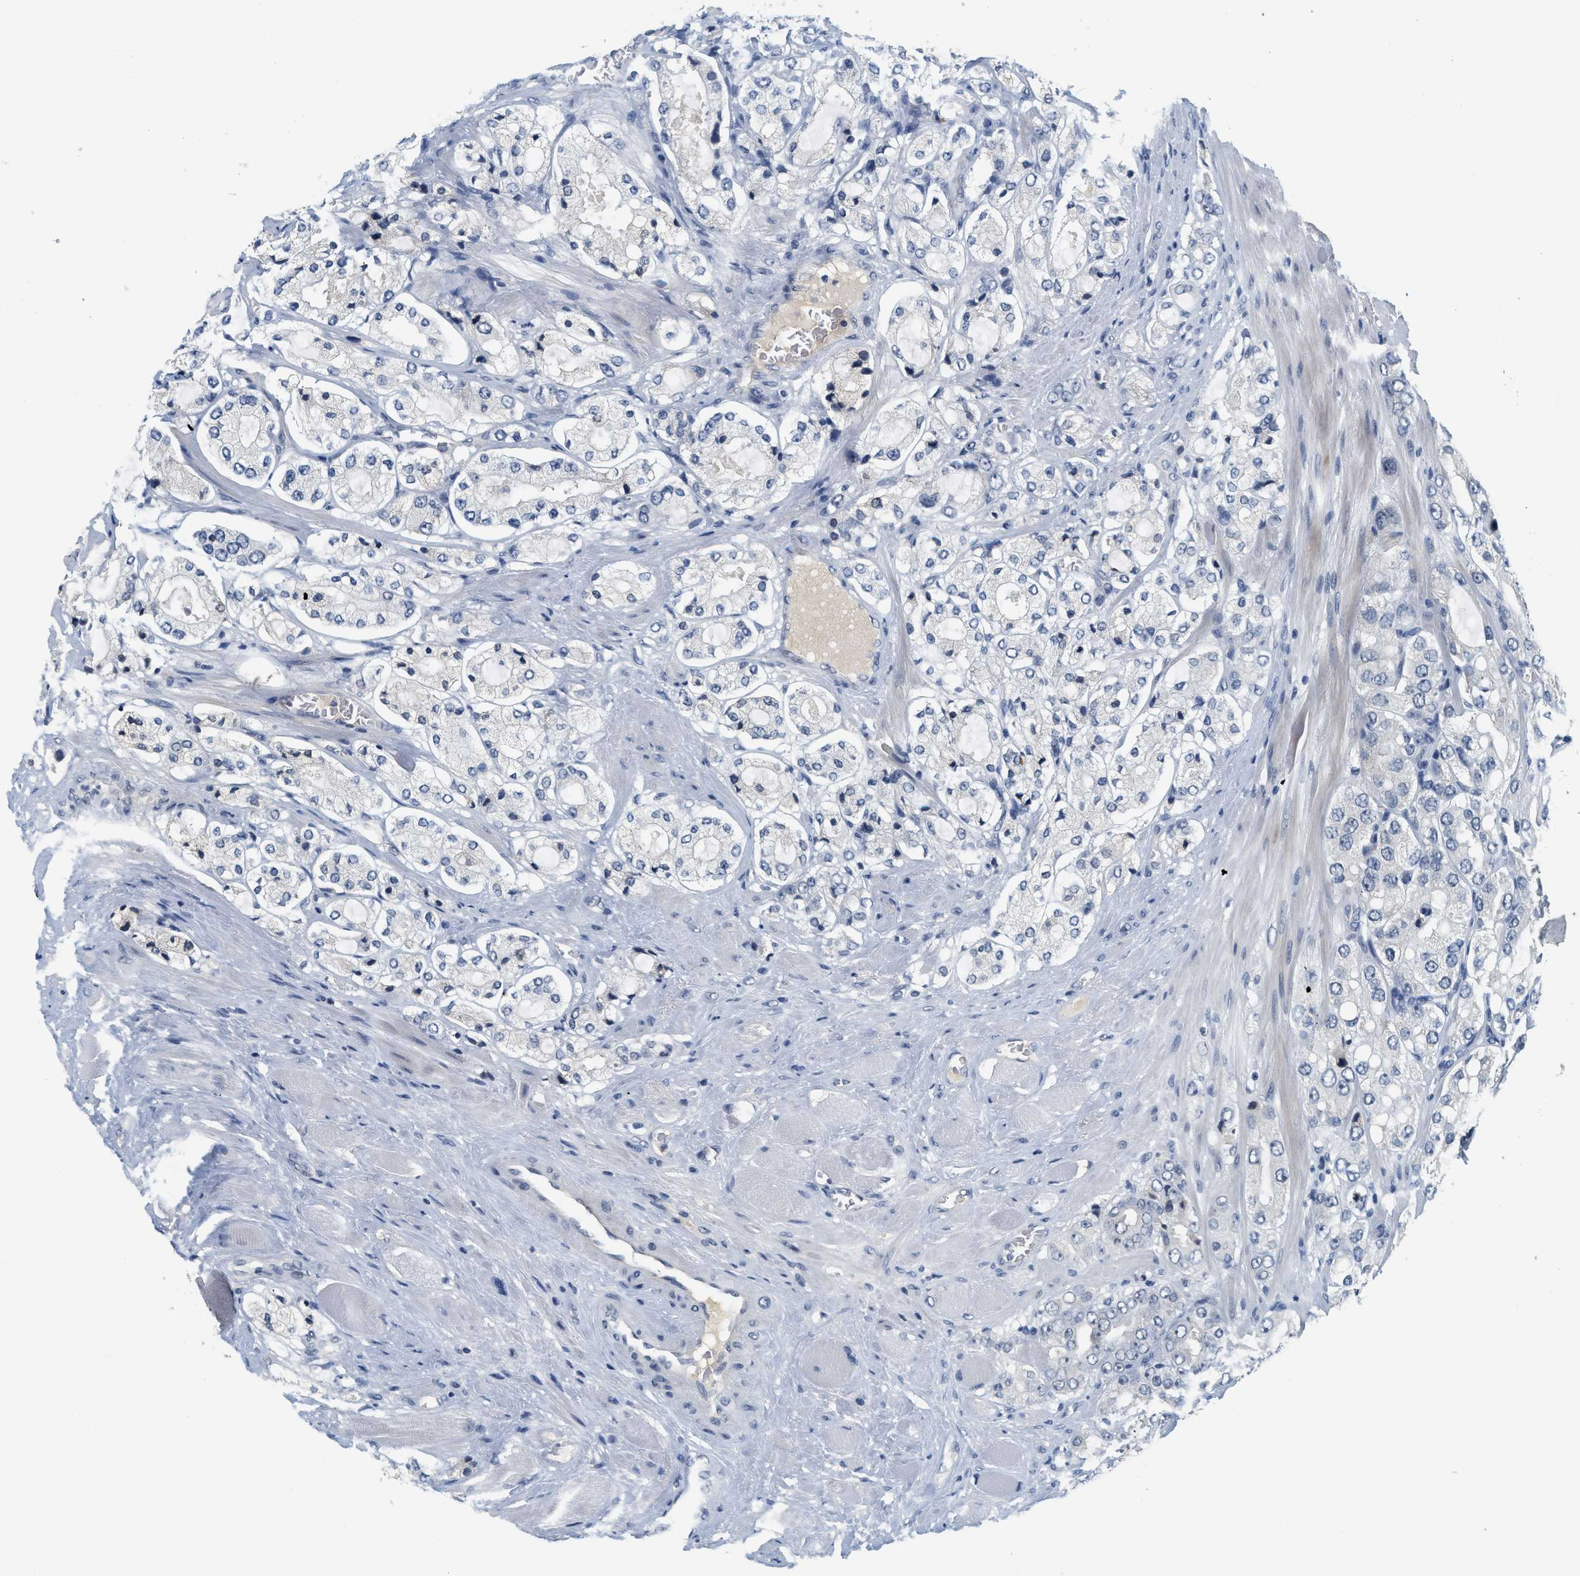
{"staining": {"intensity": "negative", "quantity": "none", "location": "none"}, "tissue": "prostate cancer", "cell_type": "Tumor cells", "image_type": "cancer", "snomed": [{"axis": "morphology", "description": "Adenocarcinoma, High grade"}, {"axis": "topography", "description": "Prostate"}], "caption": "A high-resolution photomicrograph shows immunohistochemistry (IHC) staining of prostate adenocarcinoma (high-grade), which demonstrates no significant positivity in tumor cells.", "gene": "MZF1", "patient": {"sex": "male", "age": 65}}